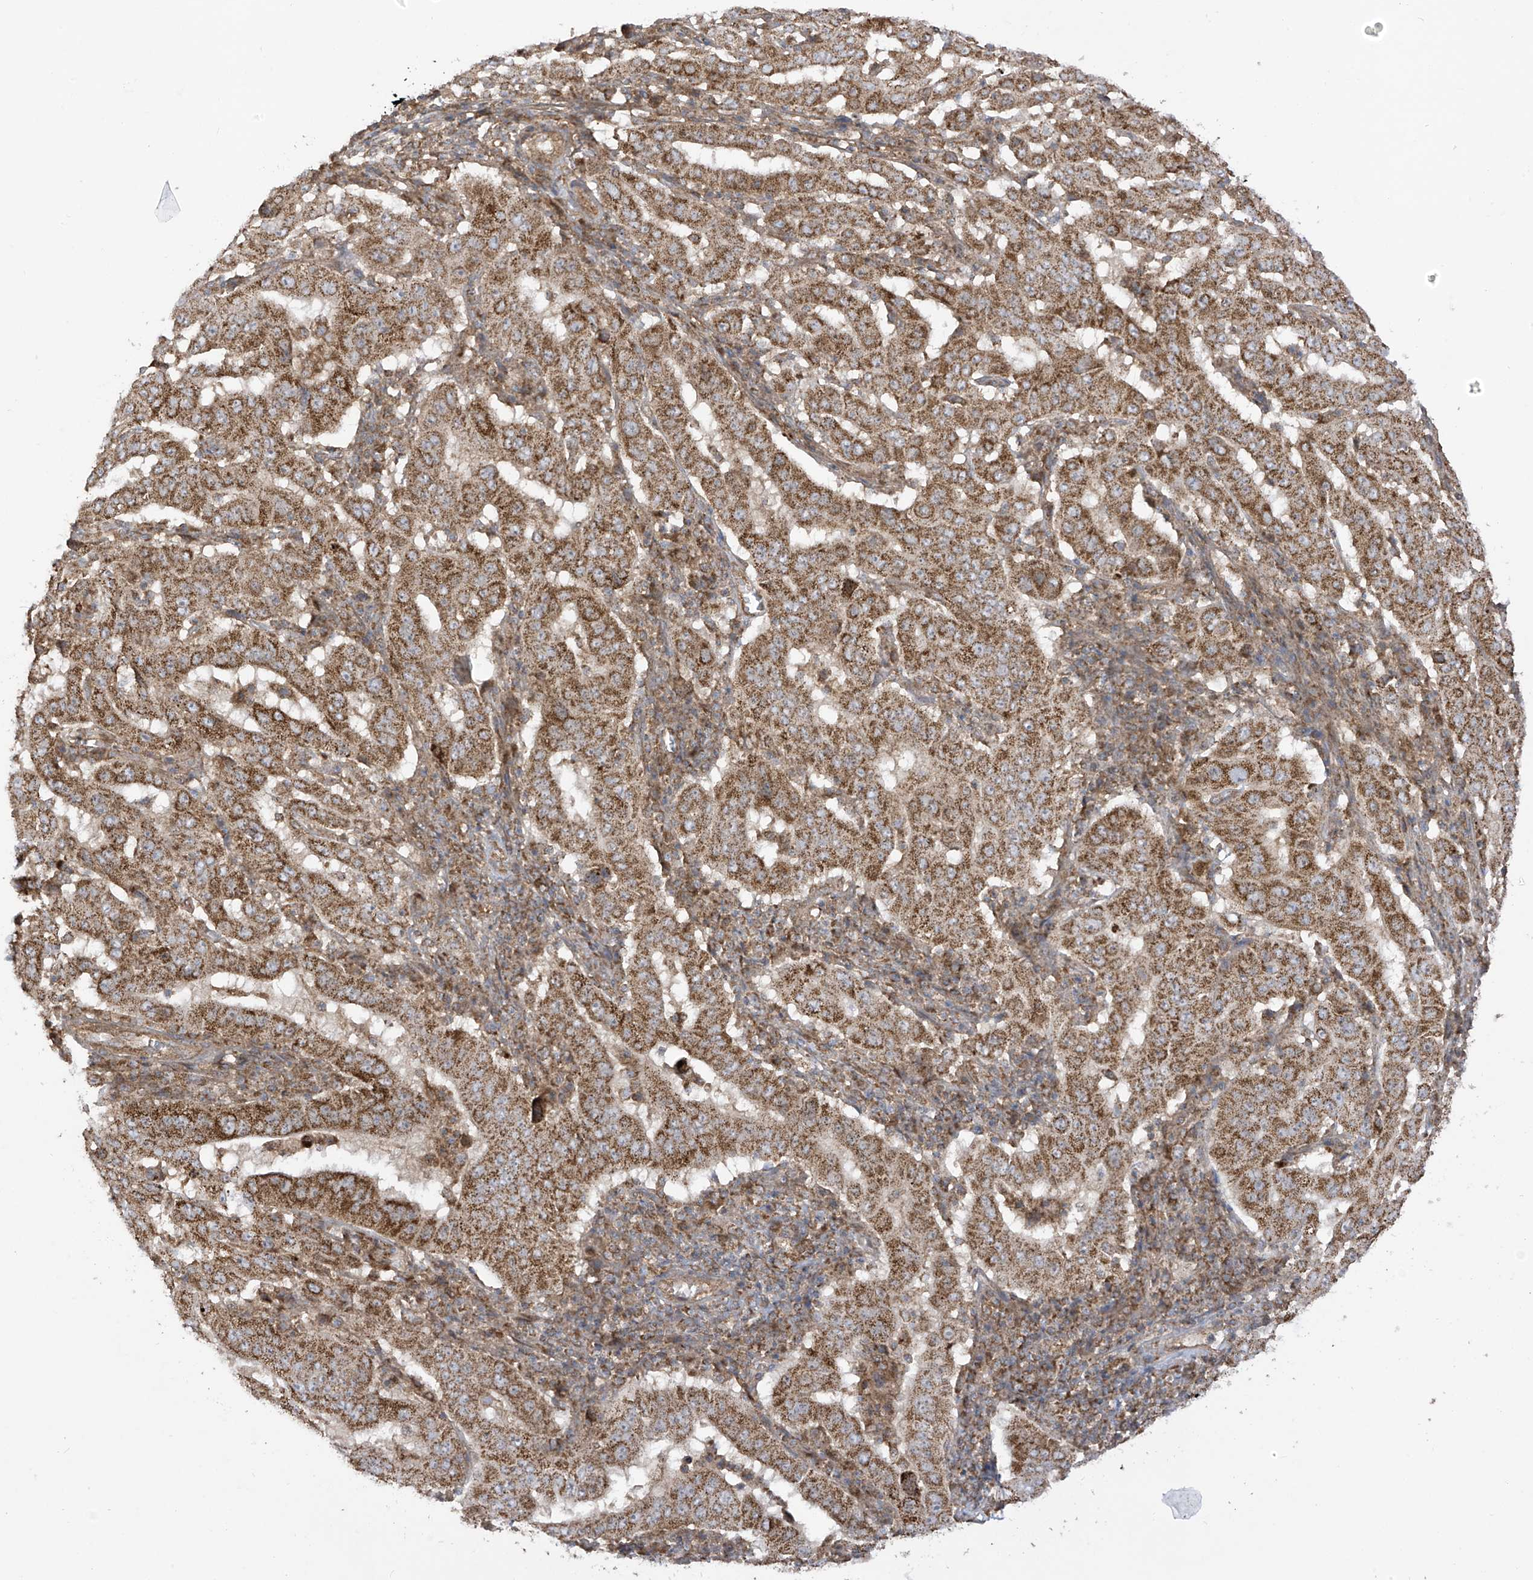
{"staining": {"intensity": "strong", "quantity": ">75%", "location": "cytoplasmic/membranous"}, "tissue": "pancreatic cancer", "cell_type": "Tumor cells", "image_type": "cancer", "snomed": [{"axis": "morphology", "description": "Adenocarcinoma, NOS"}, {"axis": "topography", "description": "Pancreas"}], "caption": "Immunohistochemistry of pancreatic cancer displays high levels of strong cytoplasmic/membranous positivity in about >75% of tumor cells.", "gene": "REPS1", "patient": {"sex": "male", "age": 63}}